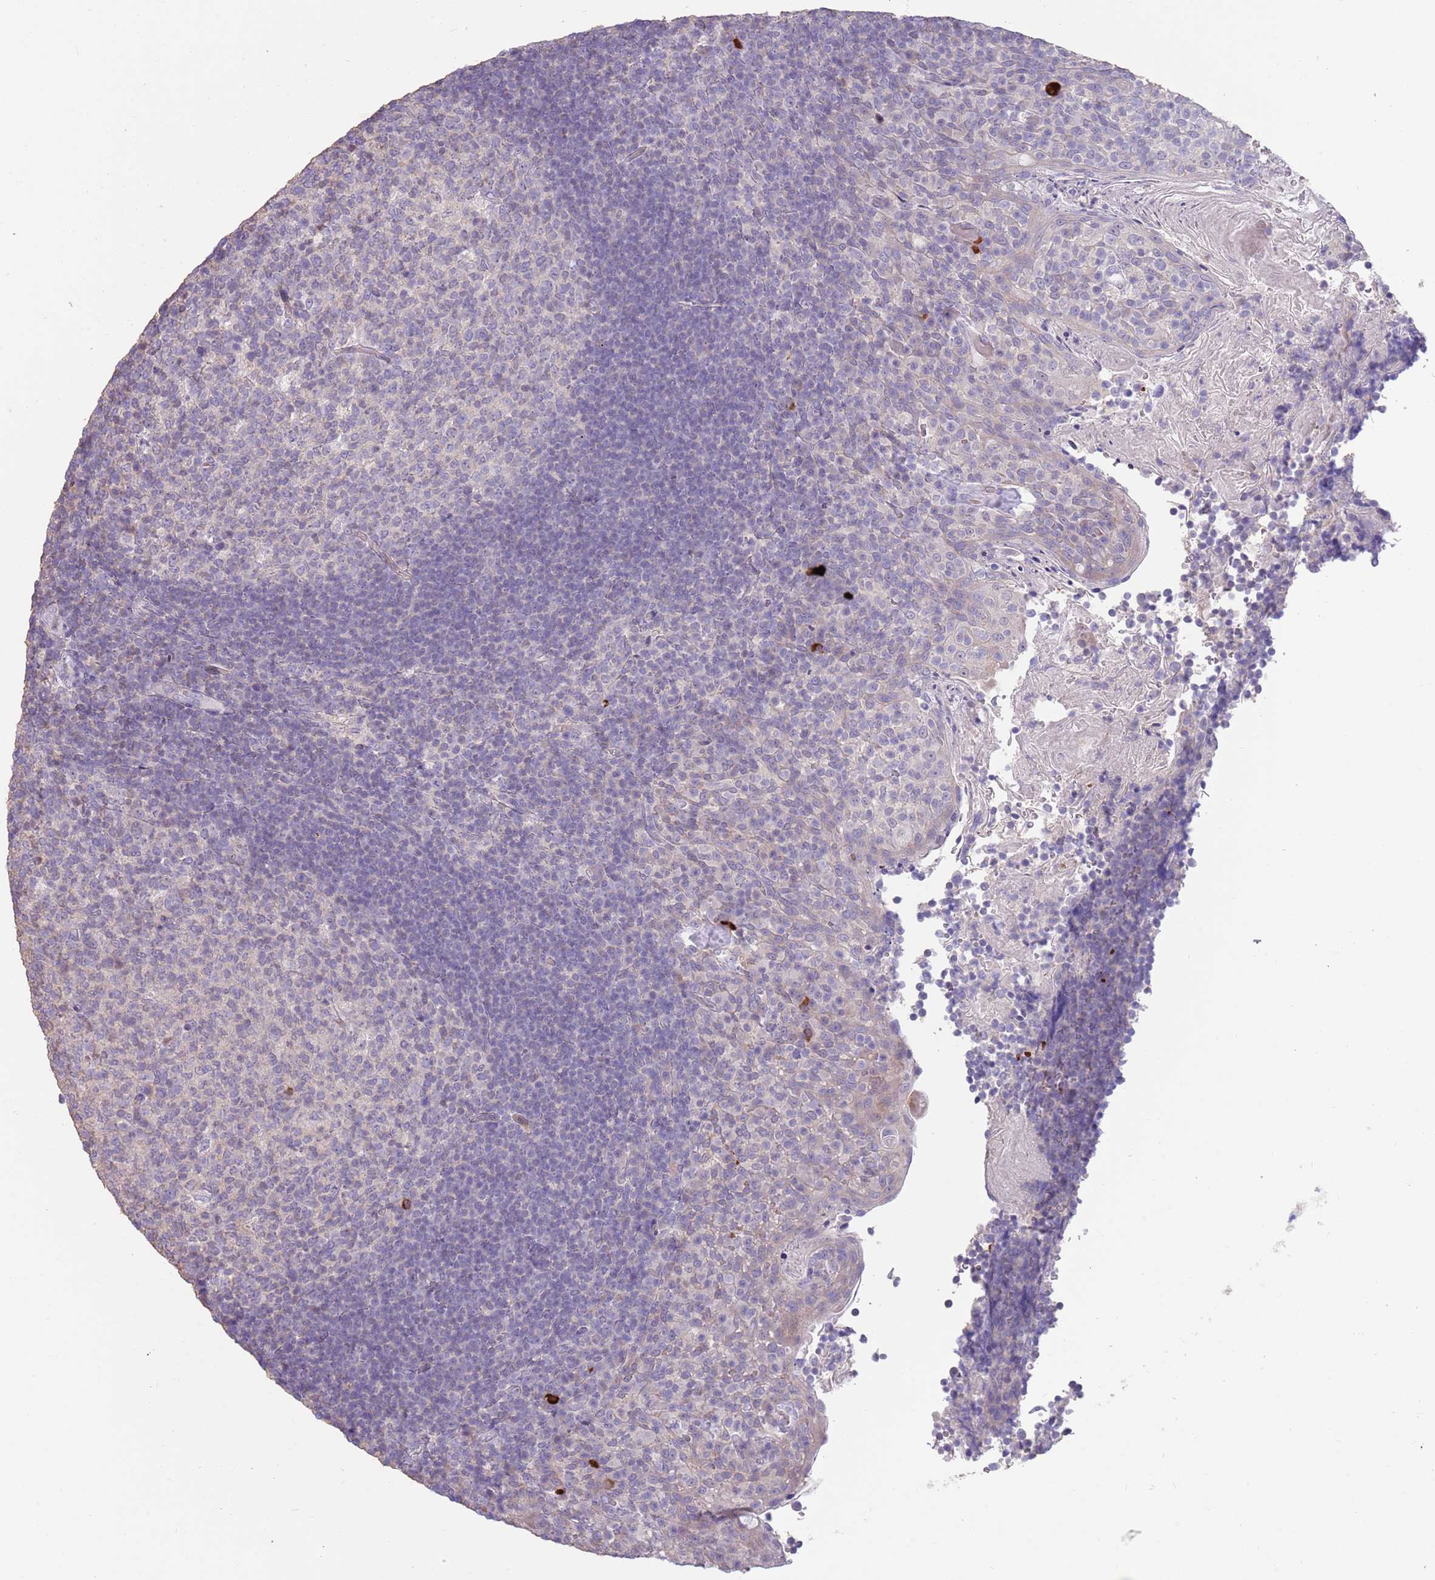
{"staining": {"intensity": "negative", "quantity": "none", "location": "none"}, "tissue": "tonsil", "cell_type": "Germinal center cells", "image_type": "normal", "snomed": [{"axis": "morphology", "description": "Normal tissue, NOS"}, {"axis": "topography", "description": "Tonsil"}], "caption": "Histopathology image shows no significant protein expression in germinal center cells of normal tonsil.", "gene": "ZNF14", "patient": {"sex": "female", "age": 10}}